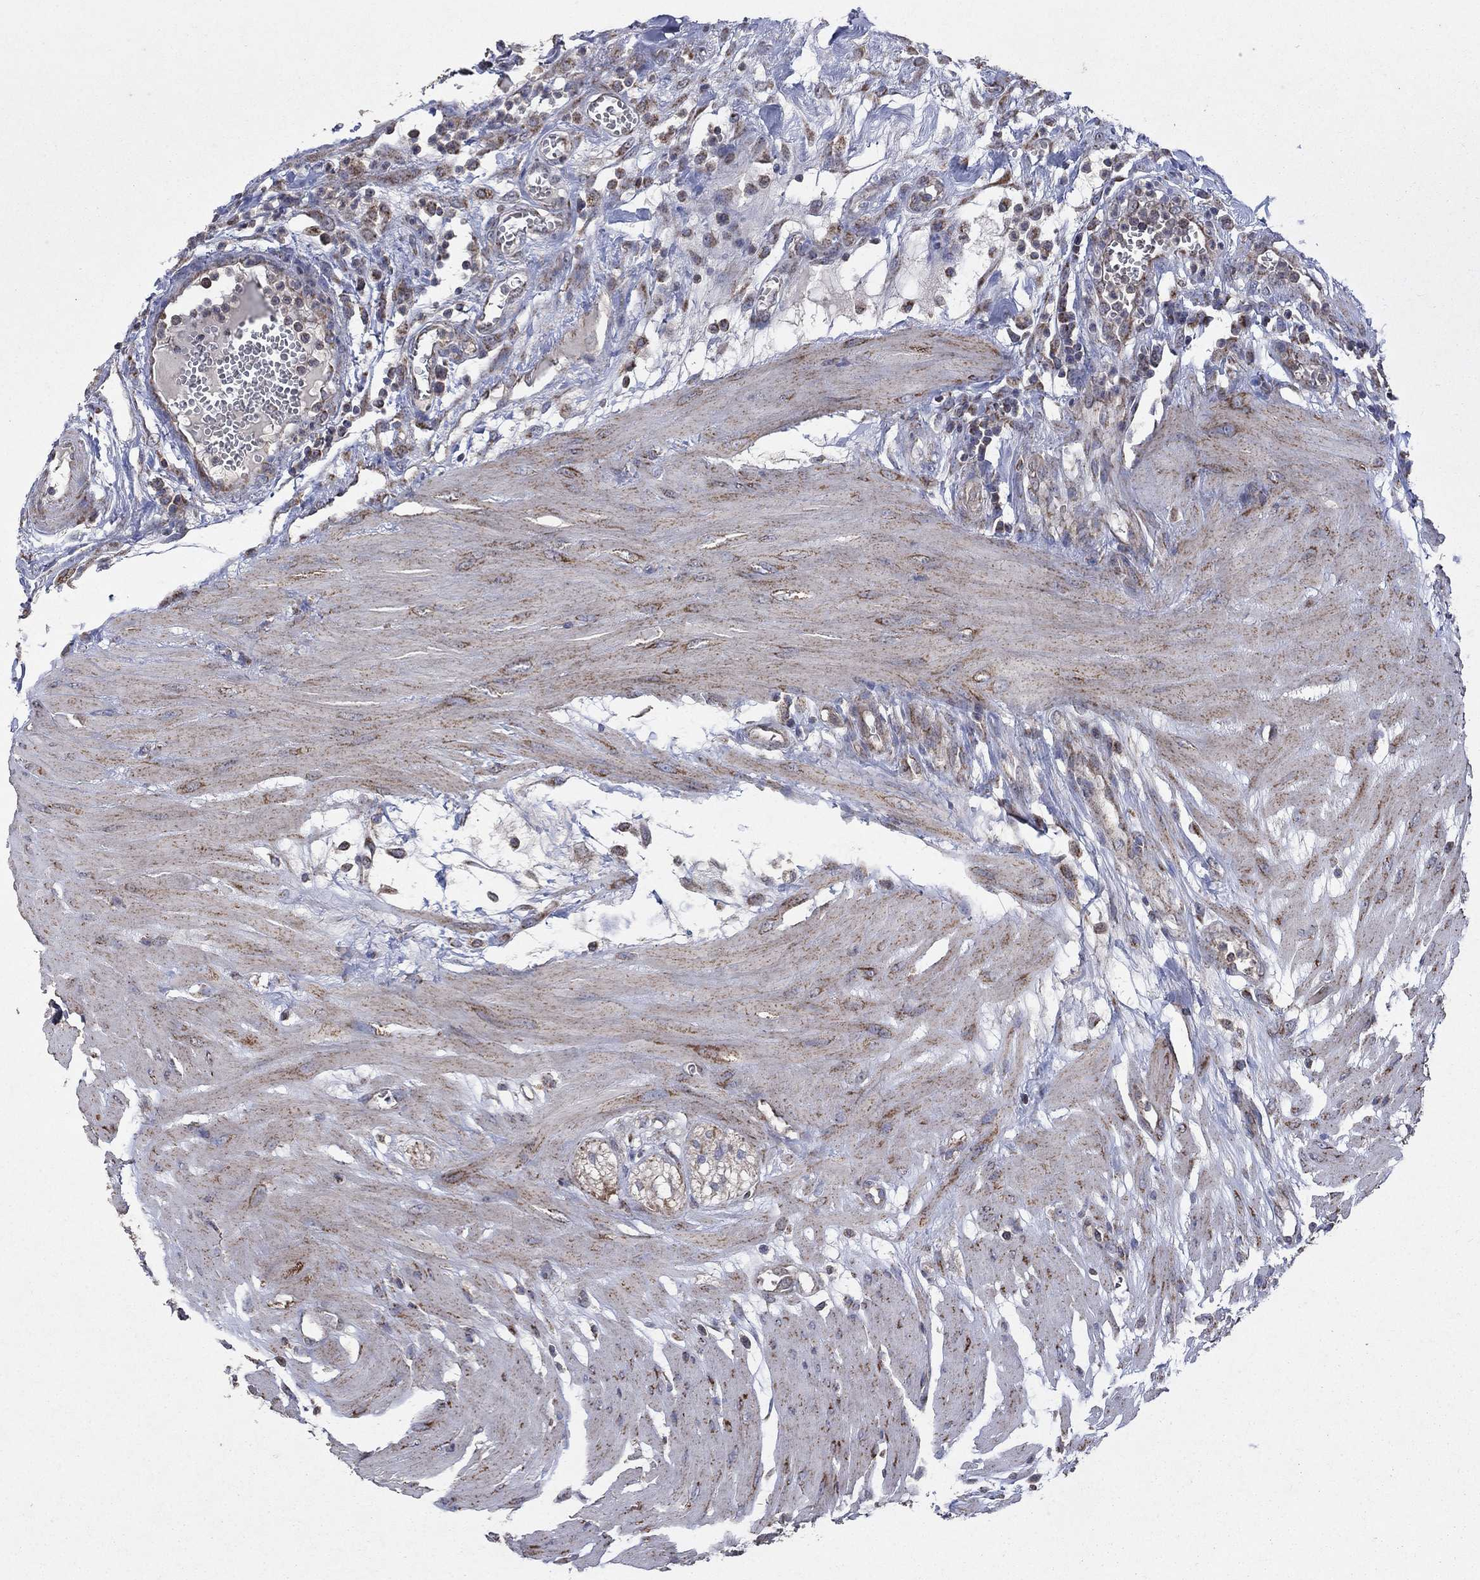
{"staining": {"intensity": "moderate", "quantity": "<25%", "location": "cytoplasmic/membranous"}, "tissue": "colon", "cell_type": "Endothelial cells", "image_type": "normal", "snomed": [{"axis": "morphology", "description": "Normal tissue, NOS"}, {"axis": "morphology", "description": "Adenocarcinoma, NOS"}, {"axis": "topography", "description": "Colon"}], "caption": "Protein staining demonstrates moderate cytoplasmic/membranous expression in approximately <25% of endothelial cells in benign colon. Immunohistochemistry (ihc) stains the protein of interest in brown and the nuclei are stained blue.", "gene": "DPH1", "patient": {"sex": "male", "age": 65}}